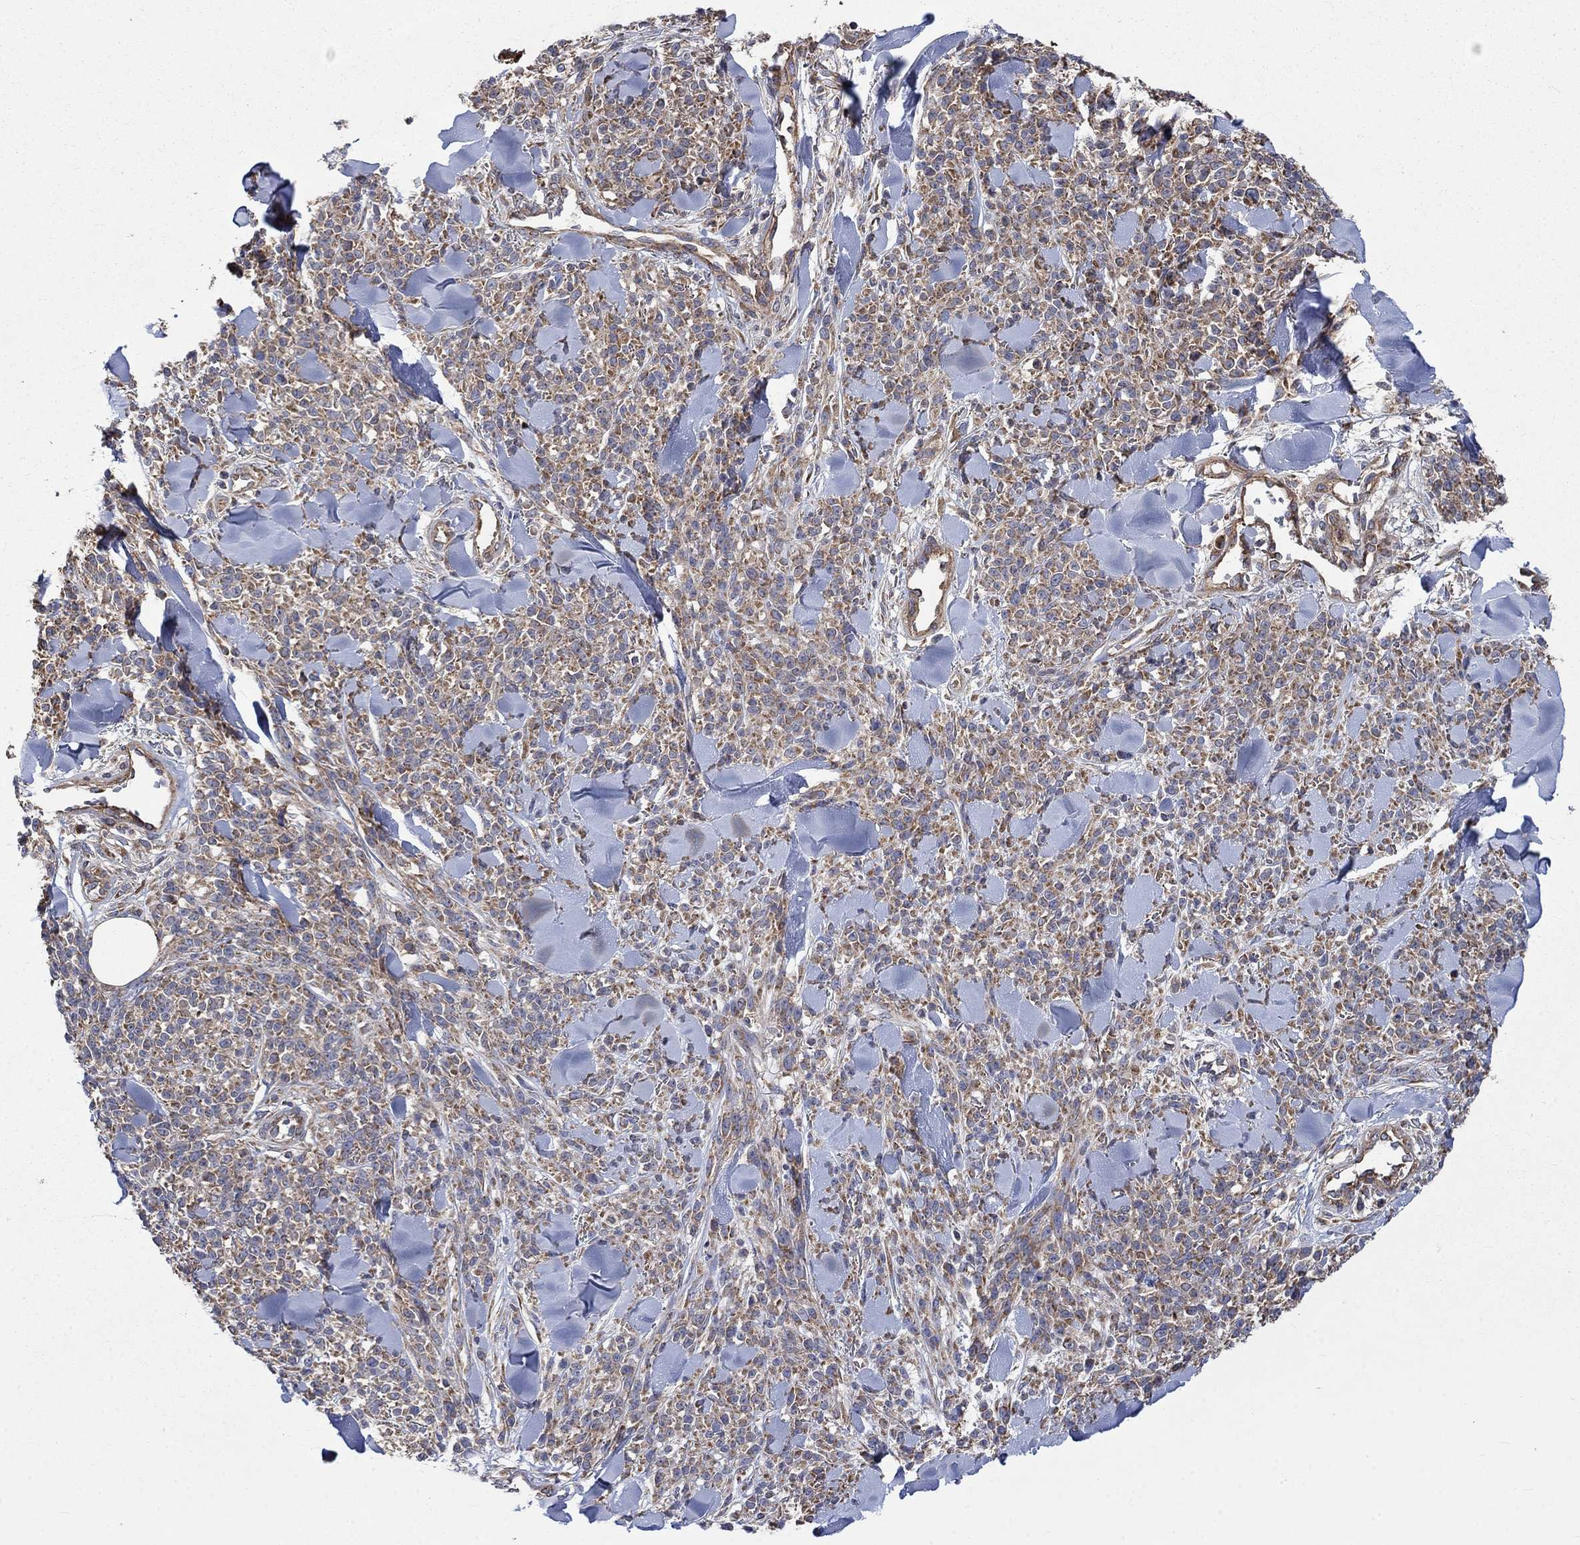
{"staining": {"intensity": "weak", "quantity": ">75%", "location": "cytoplasmic/membranous"}, "tissue": "melanoma", "cell_type": "Tumor cells", "image_type": "cancer", "snomed": [{"axis": "morphology", "description": "Malignant melanoma, NOS"}, {"axis": "topography", "description": "Skin"}, {"axis": "topography", "description": "Skin of trunk"}], "caption": "Protein positivity by immunohistochemistry (IHC) demonstrates weak cytoplasmic/membranous positivity in approximately >75% of tumor cells in melanoma. The staining was performed using DAB, with brown indicating positive protein expression. Nuclei are stained blue with hematoxylin.", "gene": "RPLP0", "patient": {"sex": "male", "age": 74}}